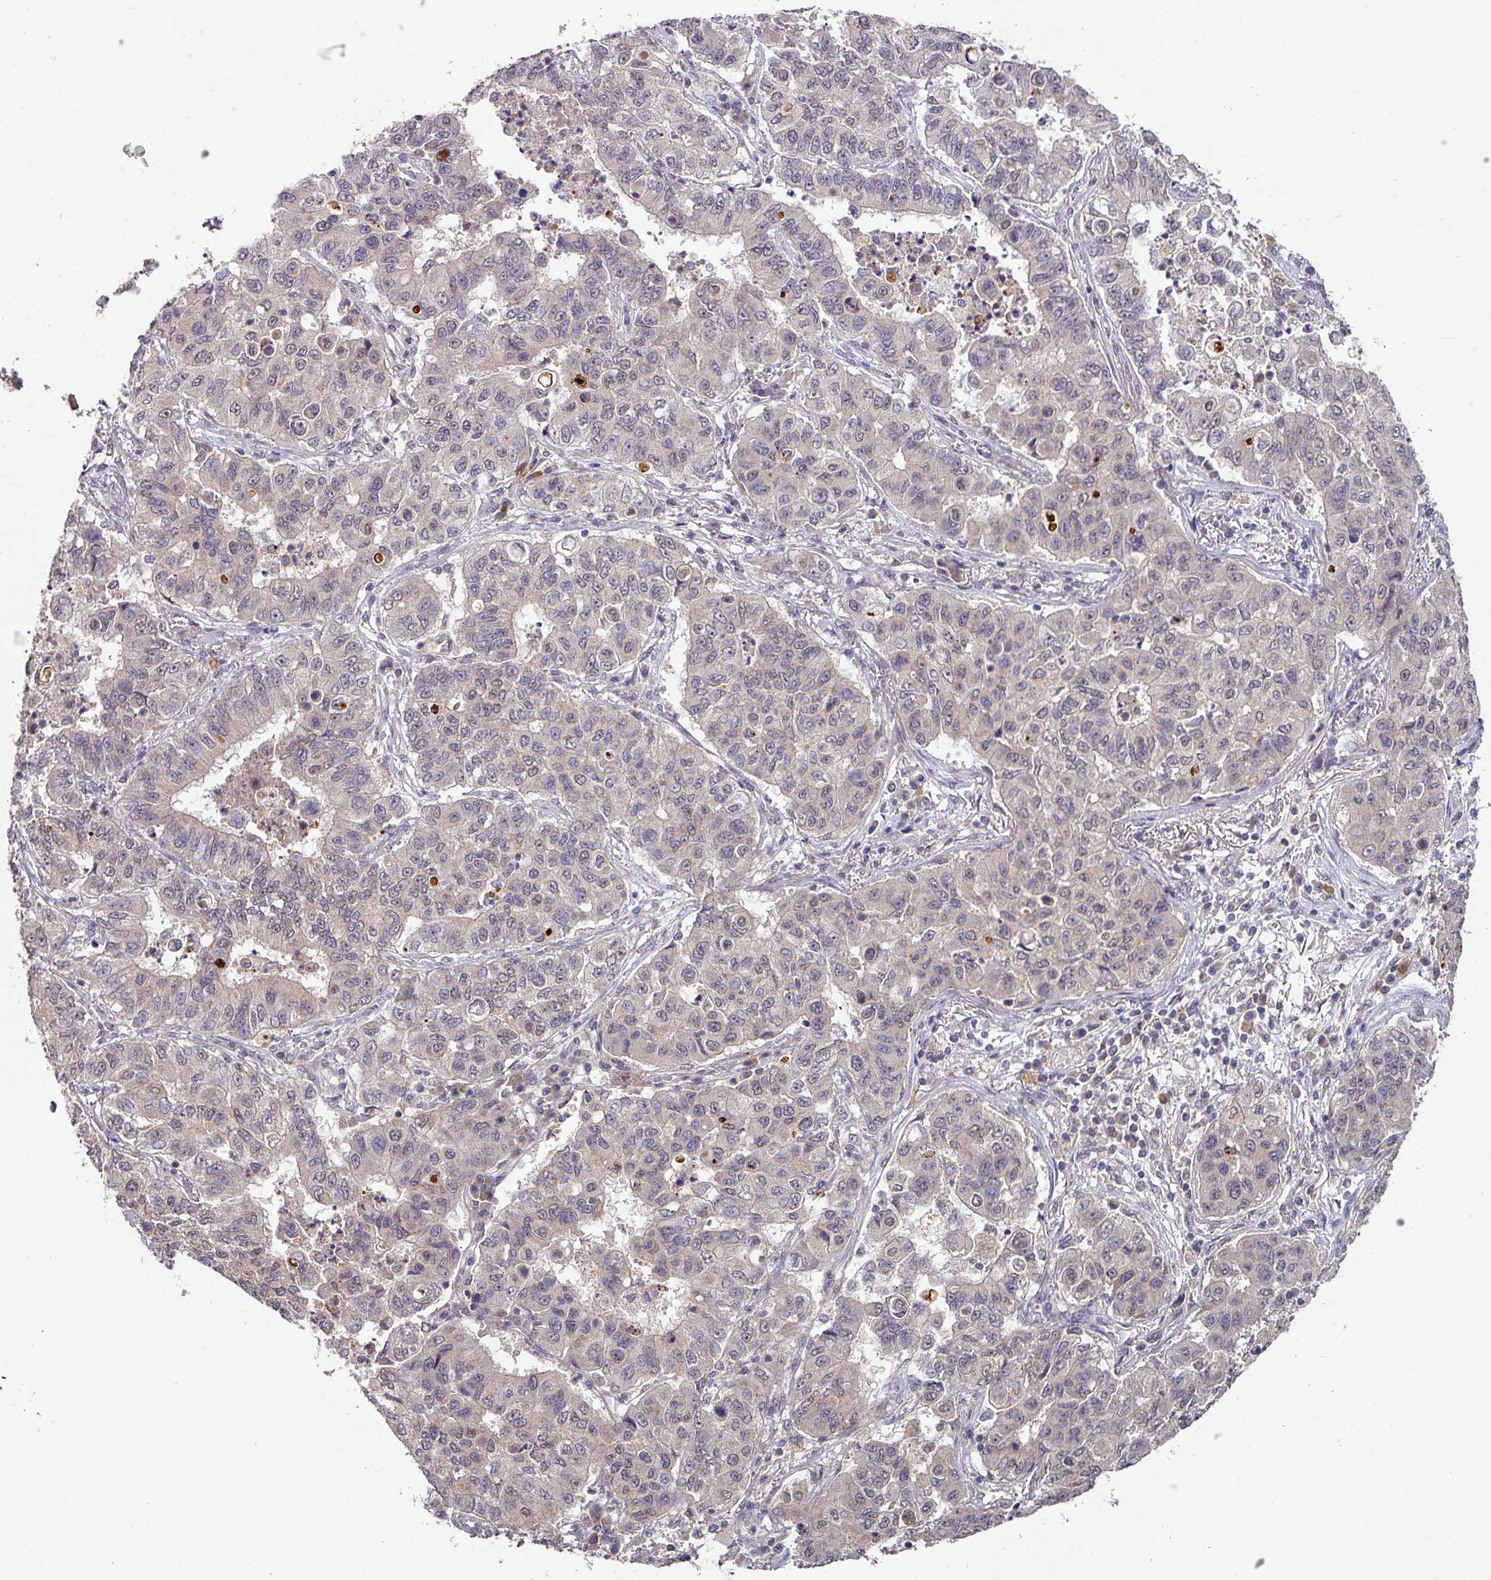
{"staining": {"intensity": "negative", "quantity": "none", "location": "none"}, "tissue": "lung cancer", "cell_type": "Tumor cells", "image_type": "cancer", "snomed": [{"axis": "morphology", "description": "Squamous cell carcinoma, NOS"}, {"axis": "topography", "description": "Lung"}], "caption": "A photomicrograph of squamous cell carcinoma (lung) stained for a protein demonstrates no brown staining in tumor cells. Brightfield microscopy of immunohistochemistry stained with DAB (brown) and hematoxylin (blue), captured at high magnification.", "gene": "EXTL3", "patient": {"sex": "male", "age": 74}}